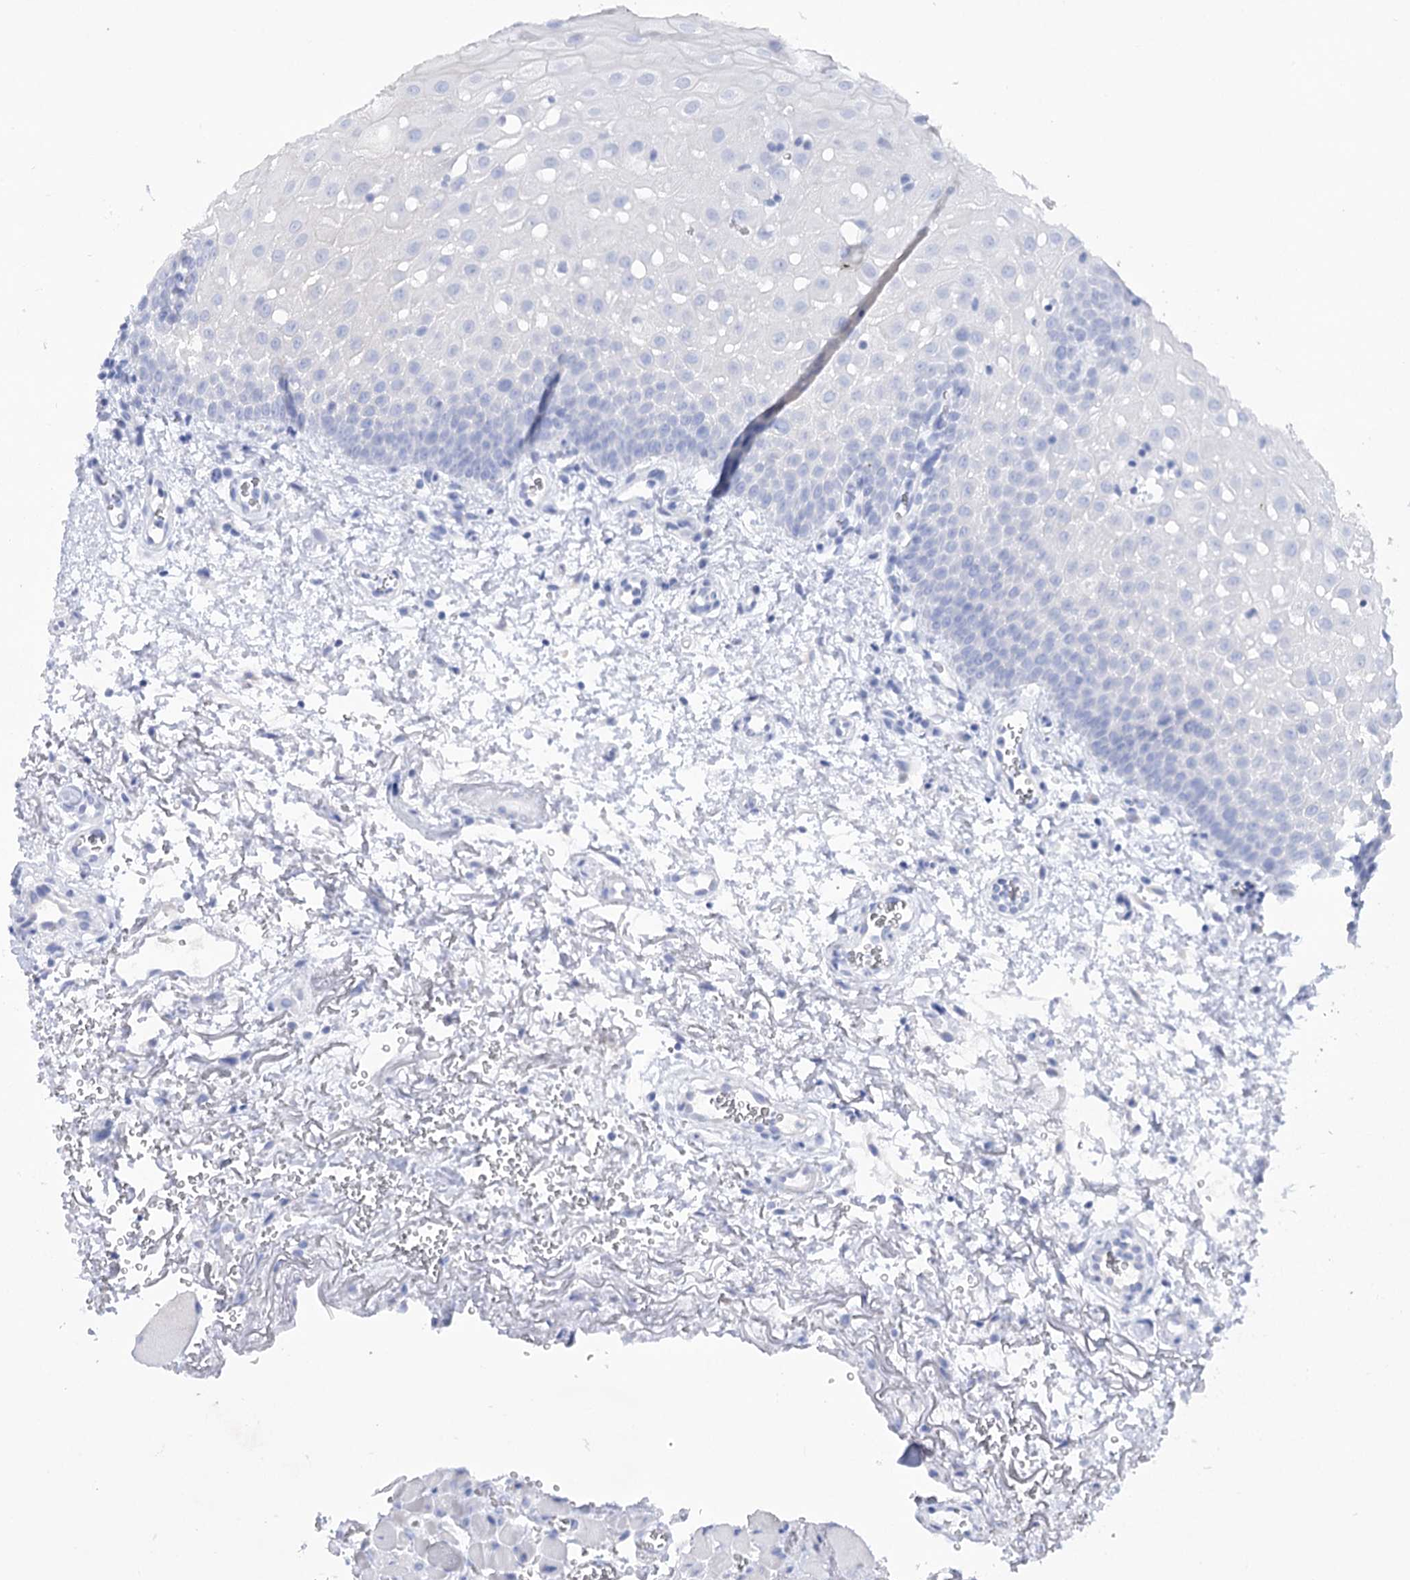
{"staining": {"intensity": "negative", "quantity": "none", "location": "none"}, "tissue": "oral mucosa", "cell_type": "Squamous epithelial cells", "image_type": "normal", "snomed": [{"axis": "morphology", "description": "Normal tissue, NOS"}, {"axis": "morphology", "description": "Squamous cell carcinoma, NOS"}, {"axis": "topography", "description": "Oral tissue"}, {"axis": "topography", "description": "Head-Neck"}], "caption": "Squamous epithelial cells show no significant positivity in unremarkable oral mucosa.", "gene": "GBF1", "patient": {"sex": "male", "age": 68}}